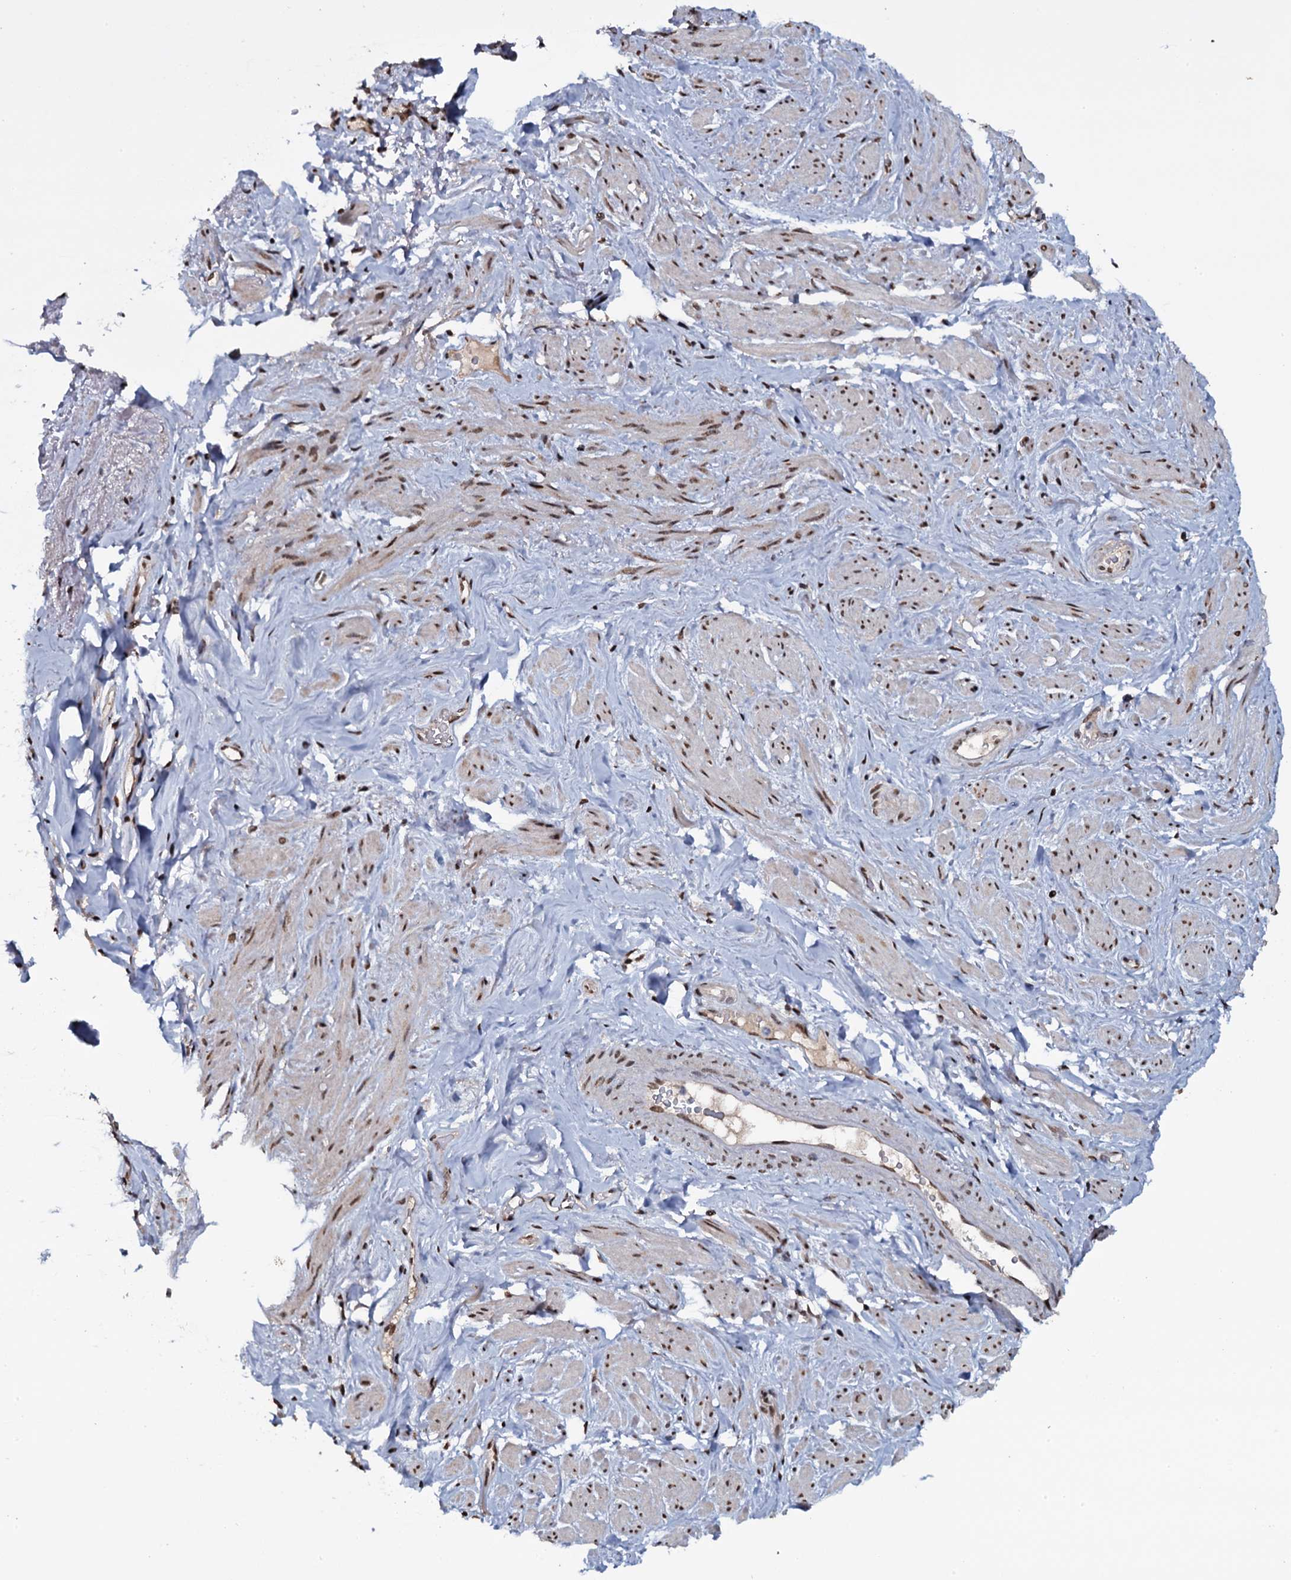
{"staining": {"intensity": "moderate", "quantity": "25%-75%", "location": "nuclear"}, "tissue": "smooth muscle", "cell_type": "Smooth muscle cells", "image_type": "normal", "snomed": [{"axis": "morphology", "description": "Normal tissue, NOS"}, {"axis": "topography", "description": "Smooth muscle"}, {"axis": "topography", "description": "Peripheral nerve tissue"}], "caption": "Brown immunohistochemical staining in unremarkable human smooth muscle shows moderate nuclear staining in approximately 25%-75% of smooth muscle cells.", "gene": "SH2D4B", "patient": {"sex": "male", "age": 69}}